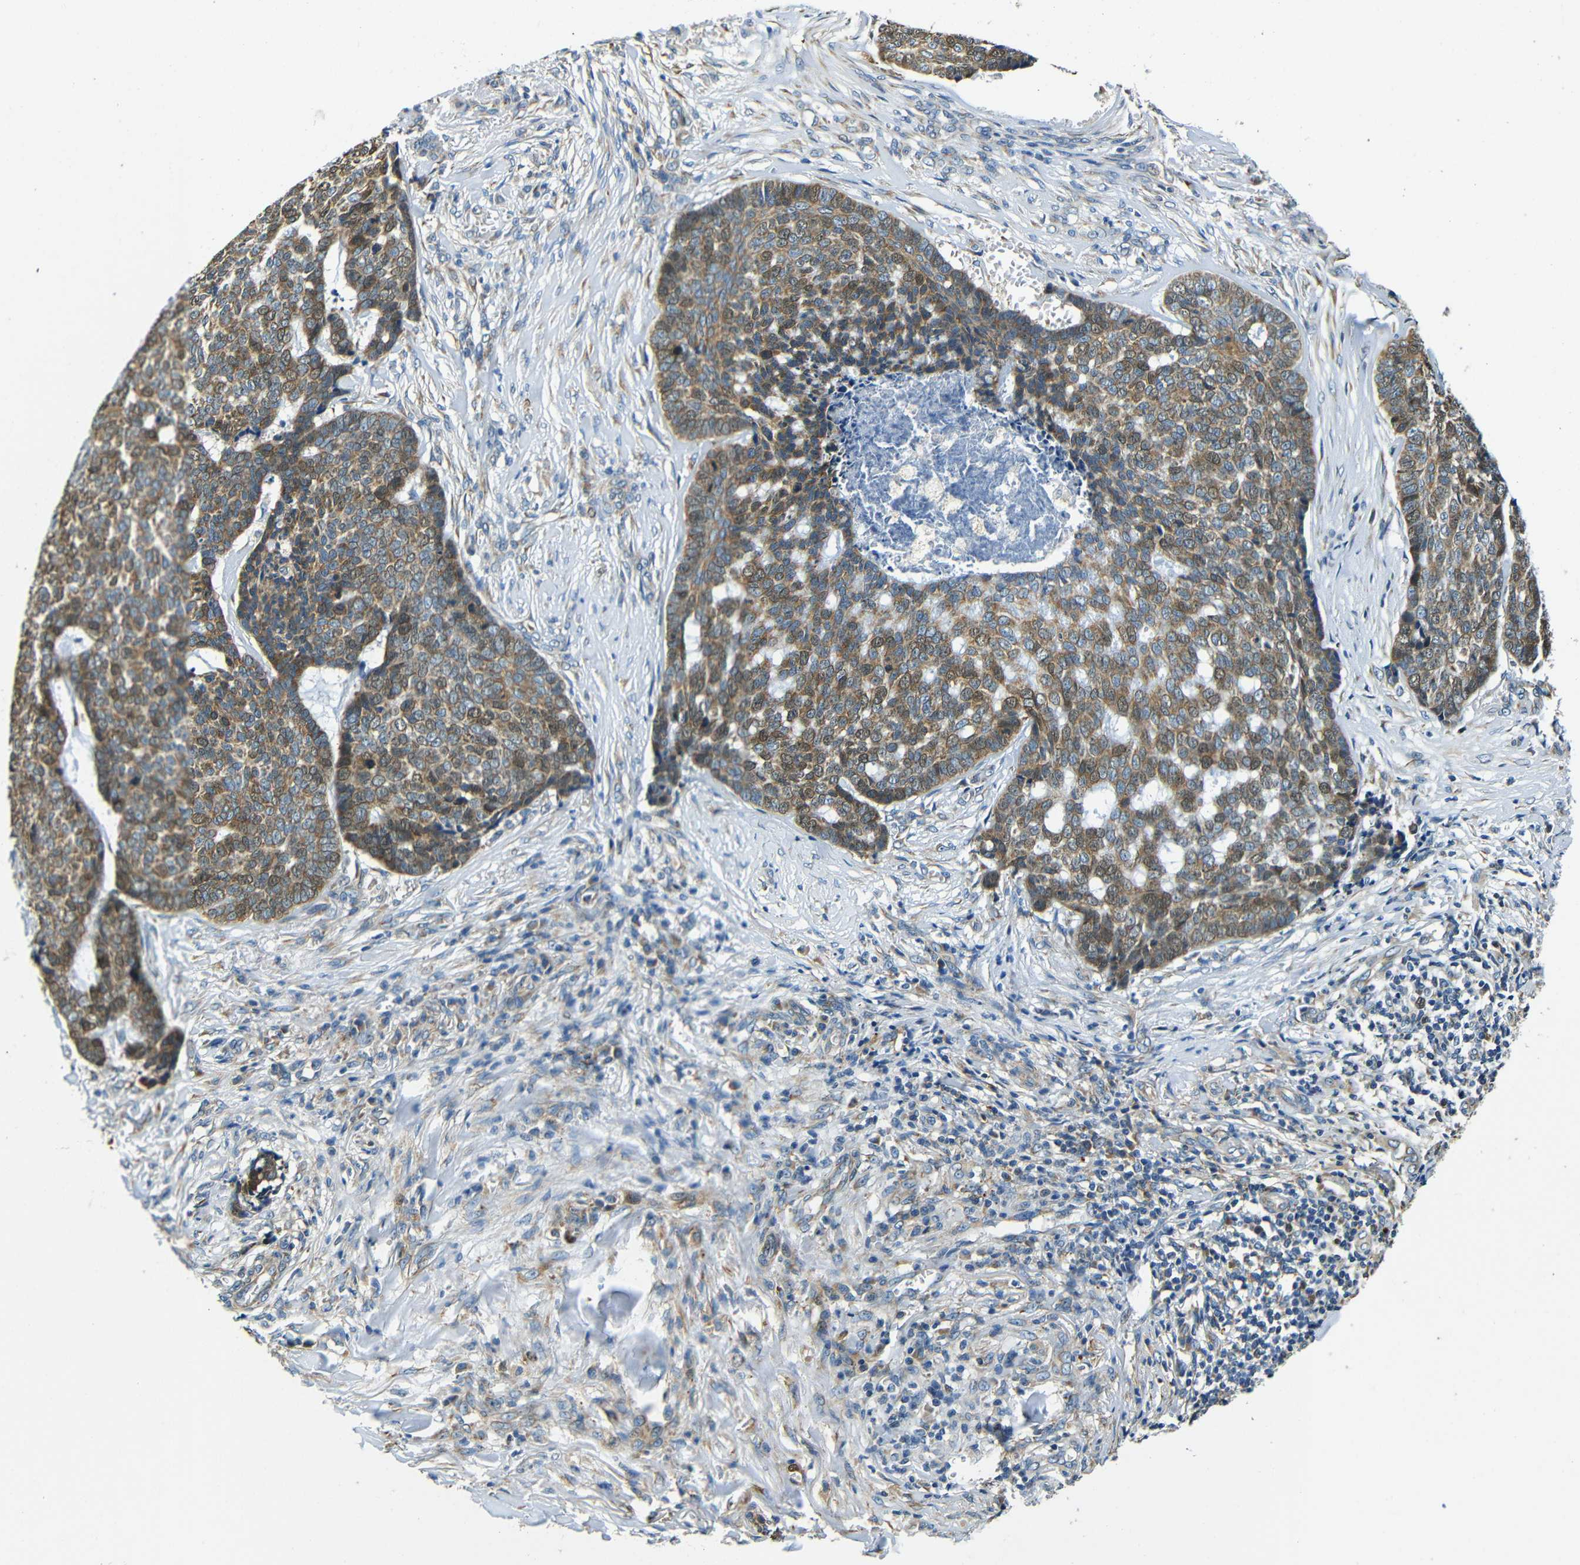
{"staining": {"intensity": "moderate", "quantity": ">75%", "location": "cytoplasmic/membranous,nuclear"}, "tissue": "skin cancer", "cell_type": "Tumor cells", "image_type": "cancer", "snomed": [{"axis": "morphology", "description": "Basal cell carcinoma"}, {"axis": "topography", "description": "Skin"}], "caption": "Immunohistochemical staining of basal cell carcinoma (skin) exhibits medium levels of moderate cytoplasmic/membranous and nuclear protein positivity in approximately >75% of tumor cells. Immunohistochemistry stains the protein of interest in brown and the nuclei are stained blue.", "gene": "VAPB", "patient": {"sex": "male", "age": 84}}